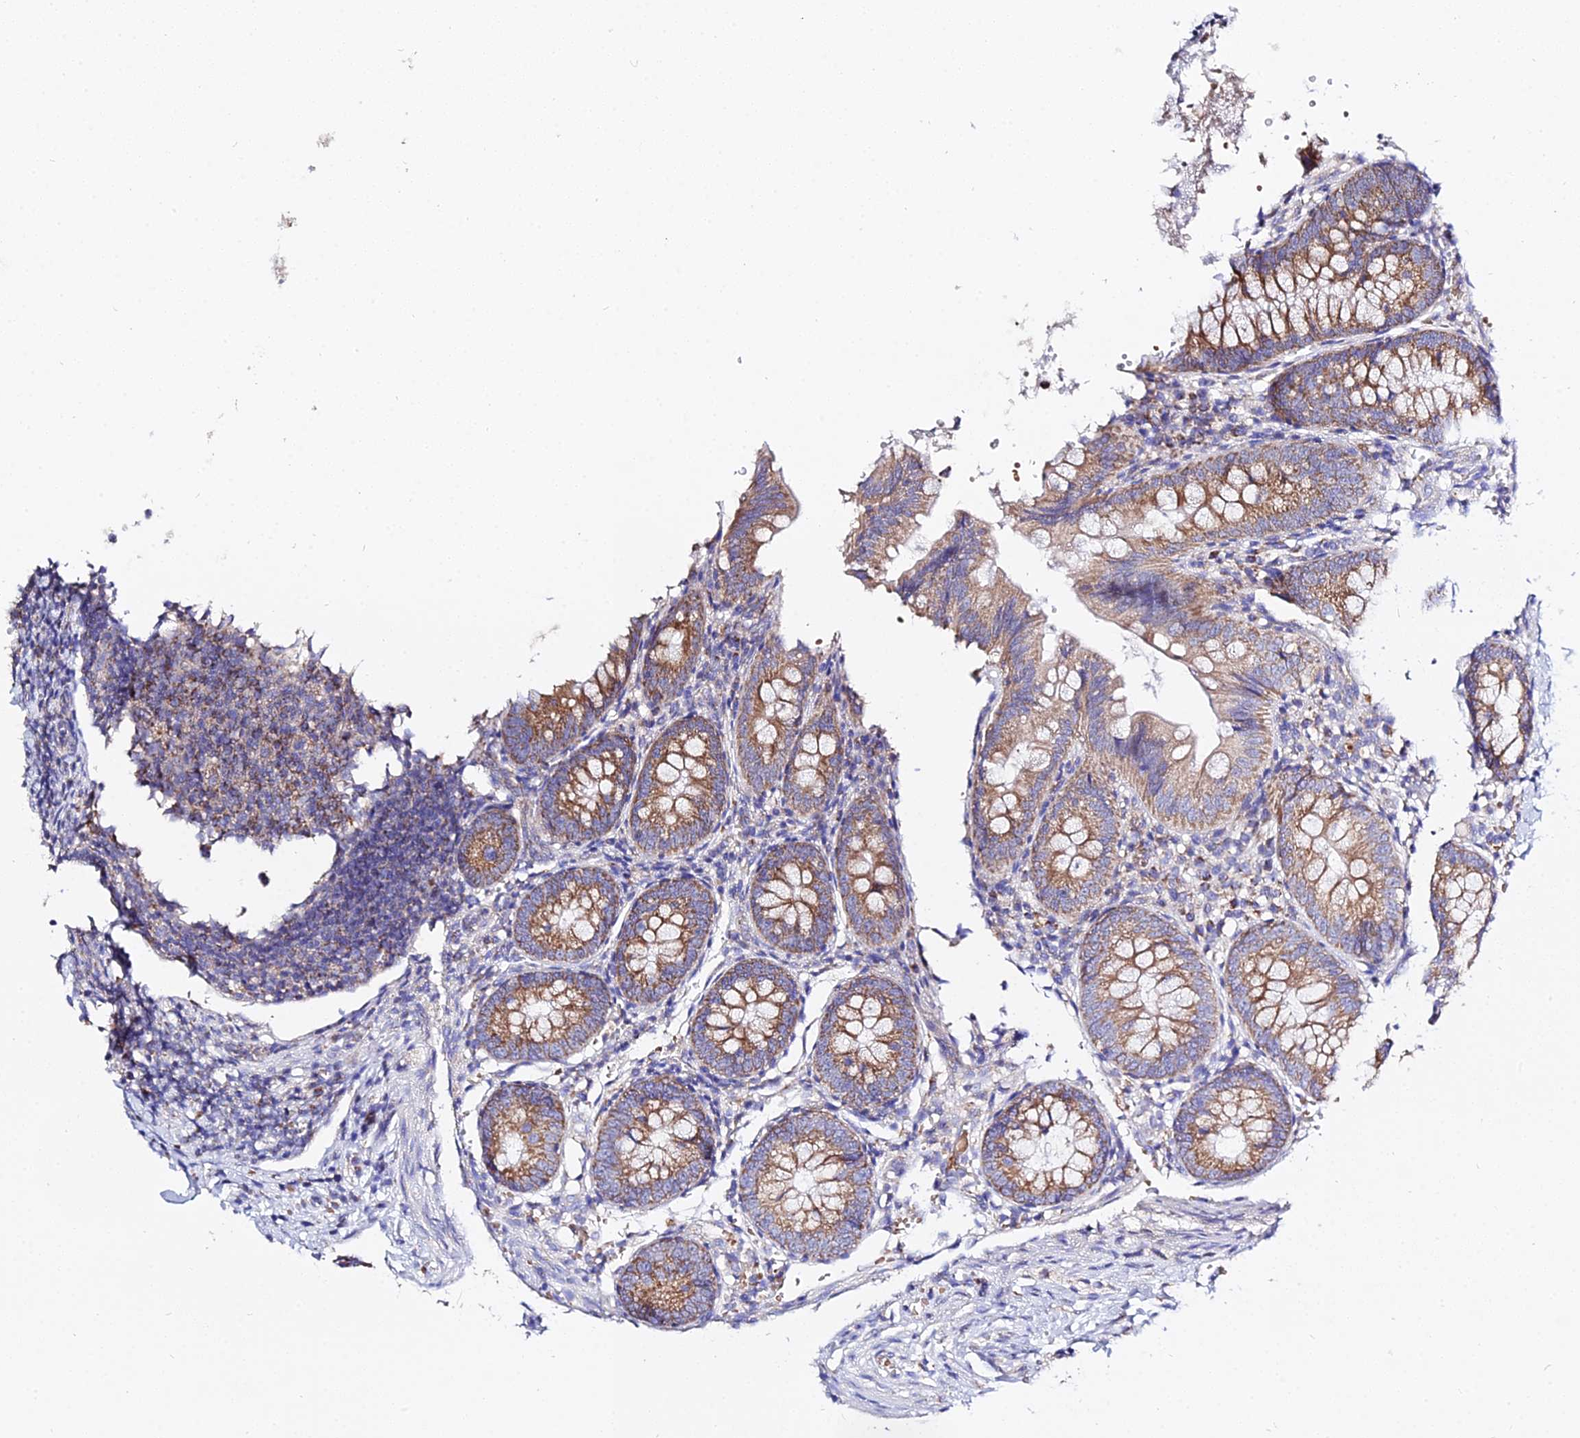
{"staining": {"intensity": "moderate", "quantity": ">75%", "location": "cytoplasmic/membranous"}, "tissue": "appendix", "cell_type": "Glandular cells", "image_type": "normal", "snomed": [{"axis": "morphology", "description": "Normal tissue, NOS"}, {"axis": "topography", "description": "Appendix"}], "caption": "The micrograph demonstrates staining of benign appendix, revealing moderate cytoplasmic/membranous protein positivity (brown color) within glandular cells. (DAB = brown stain, brightfield microscopy at high magnification).", "gene": "TYW5", "patient": {"sex": "male", "age": 1}}